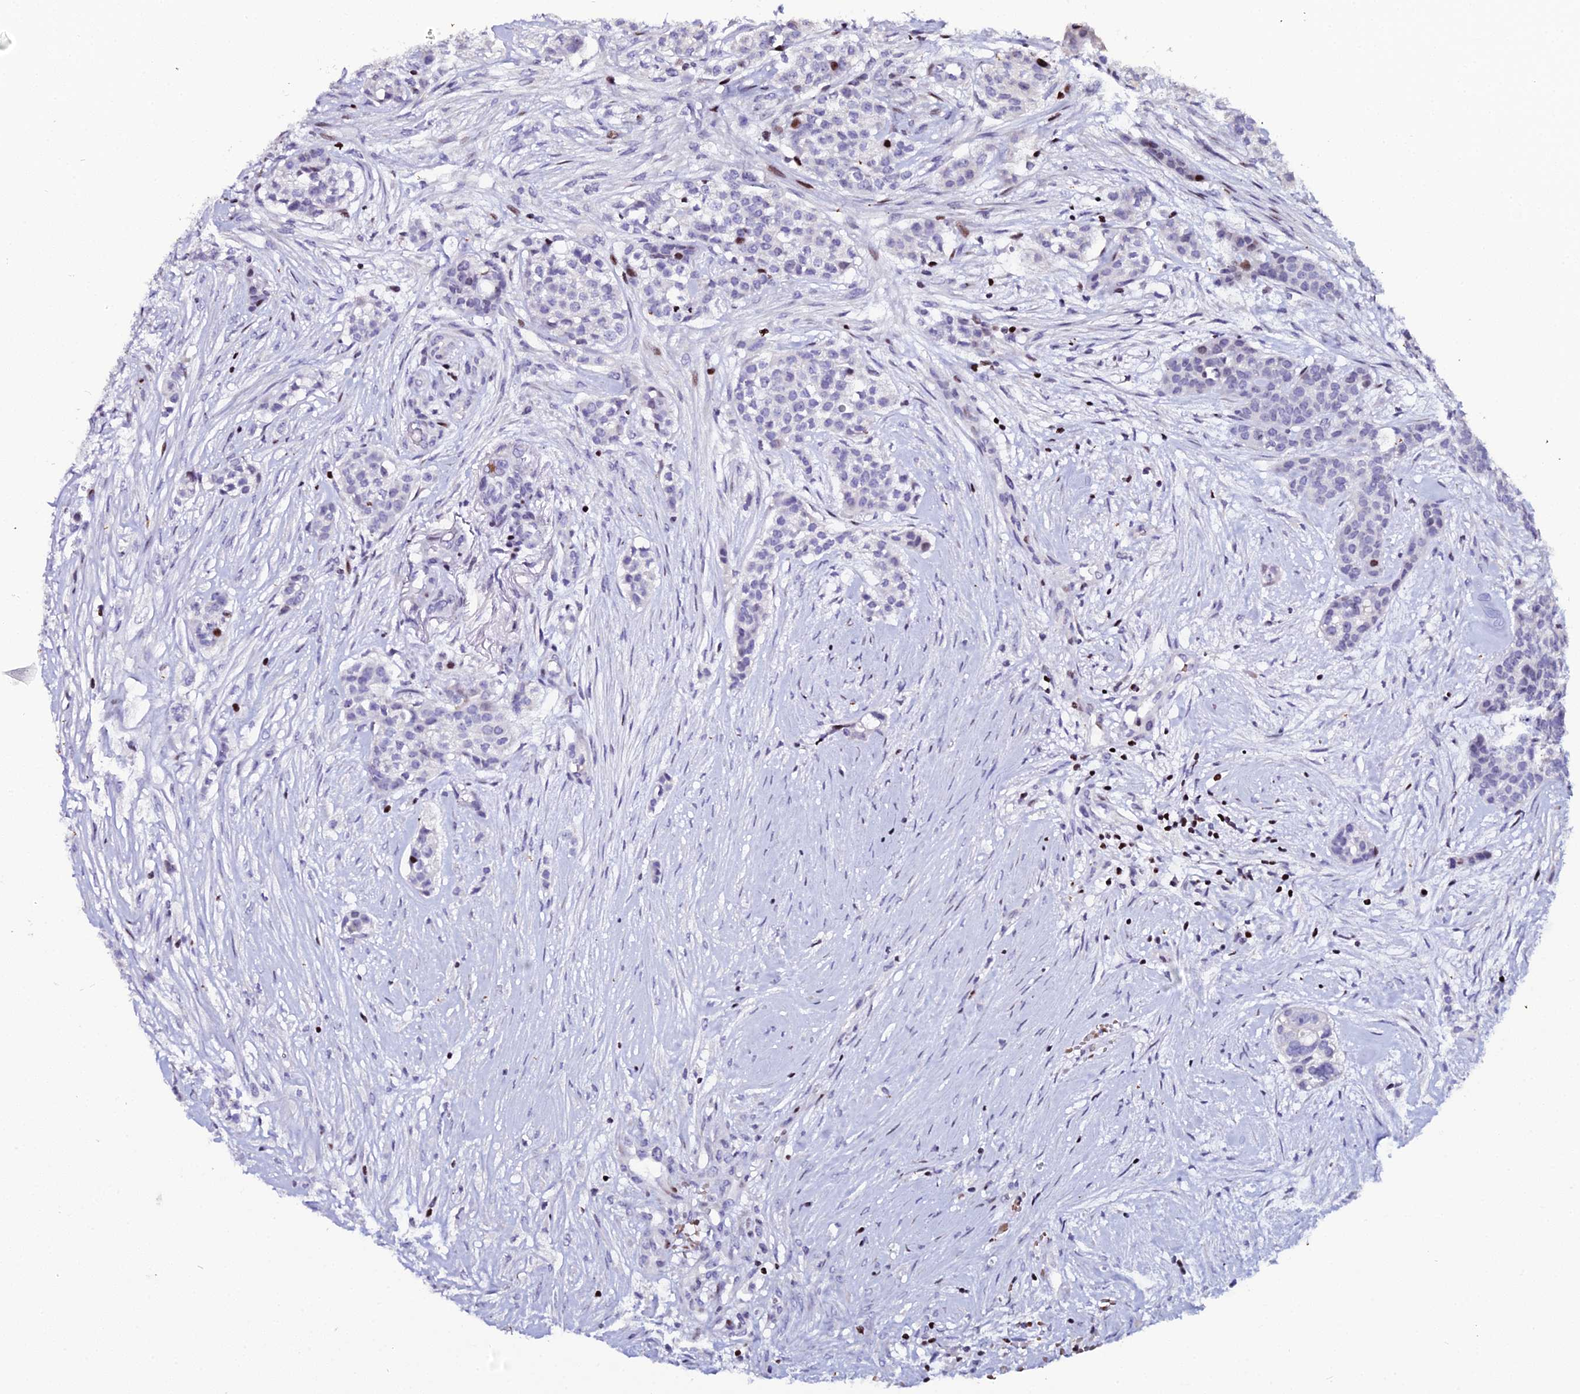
{"staining": {"intensity": "moderate", "quantity": "<25%", "location": "nuclear"}, "tissue": "head and neck cancer", "cell_type": "Tumor cells", "image_type": "cancer", "snomed": [{"axis": "morphology", "description": "Adenocarcinoma, NOS"}, {"axis": "topography", "description": "Head-Neck"}], "caption": "Immunohistochemical staining of human head and neck cancer (adenocarcinoma) exhibits low levels of moderate nuclear protein positivity in about <25% of tumor cells.", "gene": "MYNN", "patient": {"sex": "male", "age": 81}}